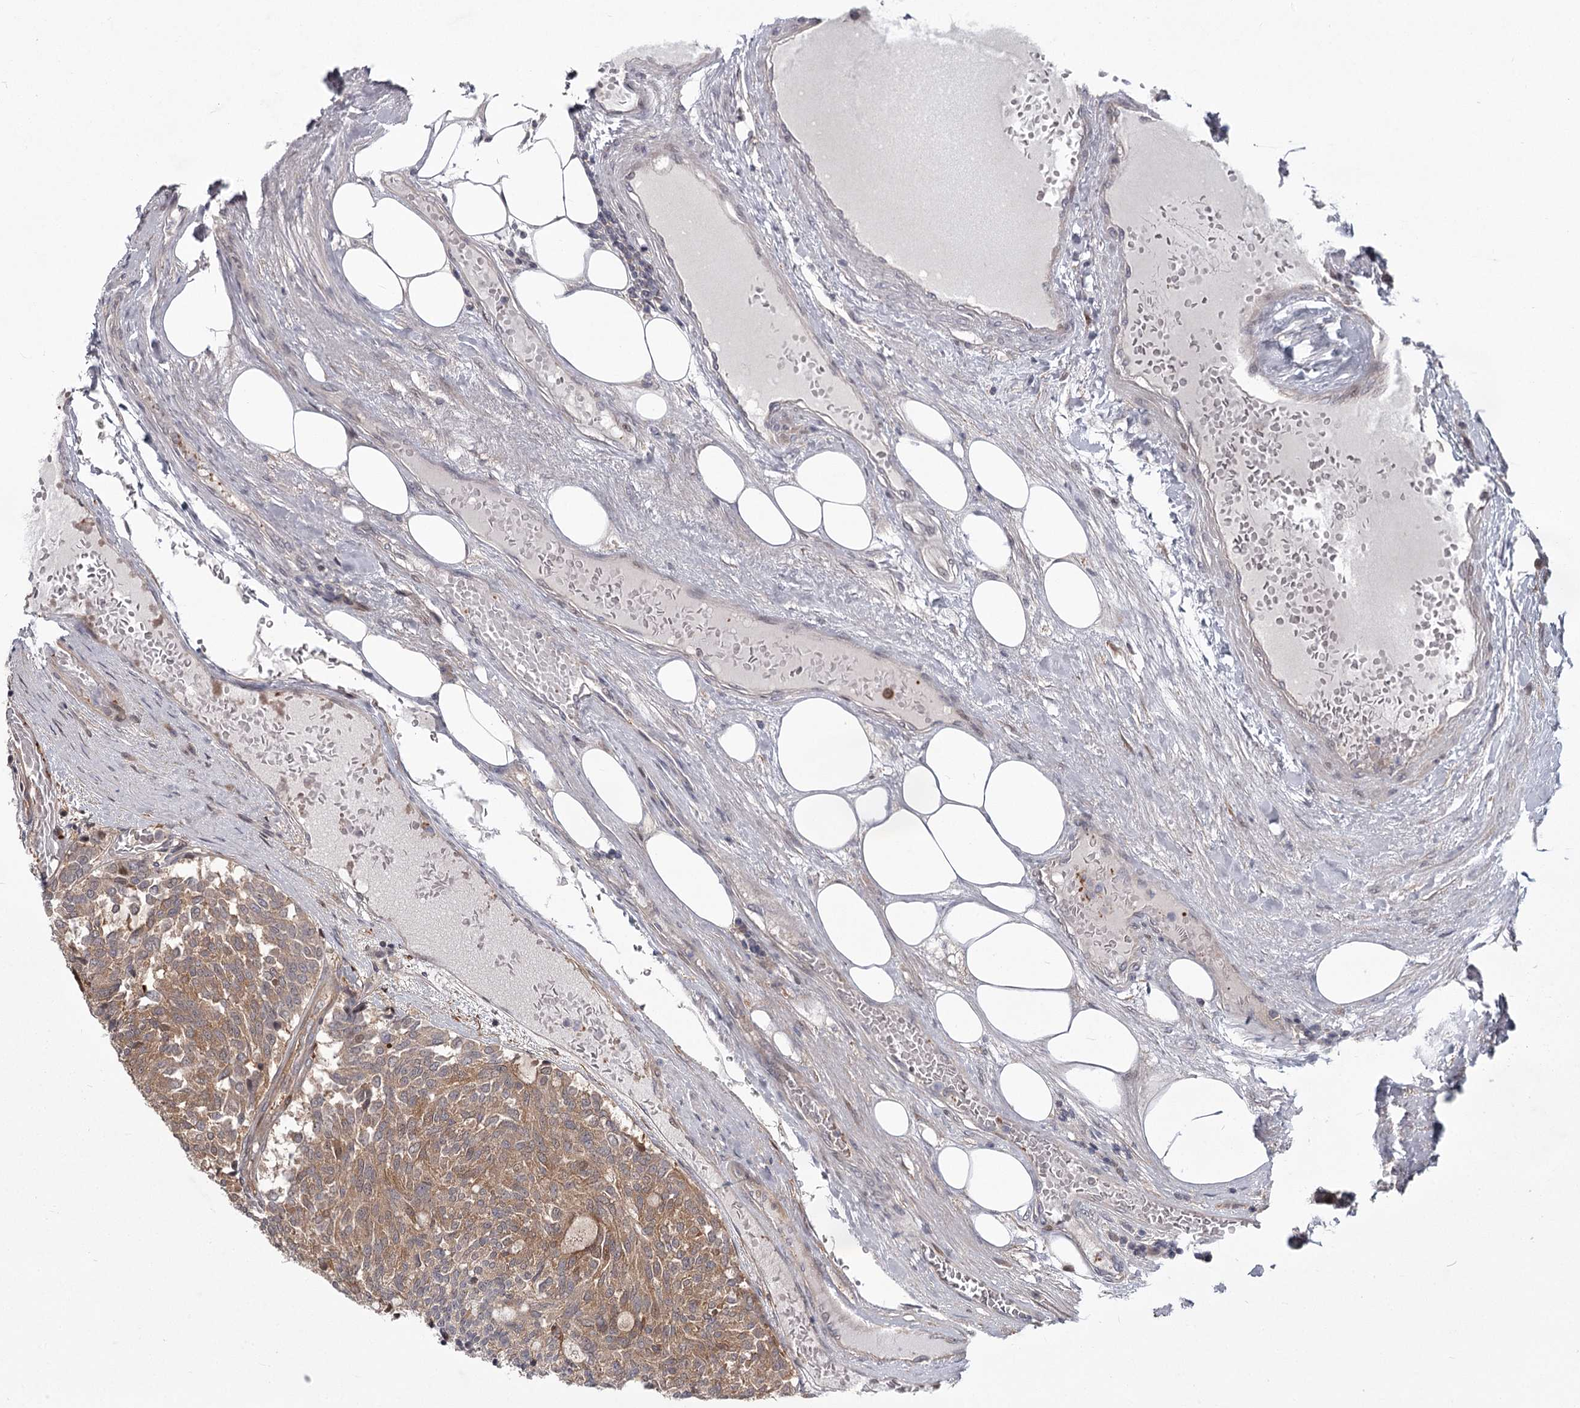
{"staining": {"intensity": "moderate", "quantity": ">75%", "location": "cytoplasmic/membranous"}, "tissue": "carcinoid", "cell_type": "Tumor cells", "image_type": "cancer", "snomed": [{"axis": "morphology", "description": "Carcinoid, malignant, NOS"}, {"axis": "topography", "description": "Pancreas"}], "caption": "Protein staining of carcinoid tissue demonstrates moderate cytoplasmic/membranous staining in approximately >75% of tumor cells. The staining was performed using DAB (3,3'-diaminobenzidine), with brown indicating positive protein expression. Nuclei are stained blue with hematoxylin.", "gene": "CCNG2", "patient": {"sex": "female", "age": 54}}